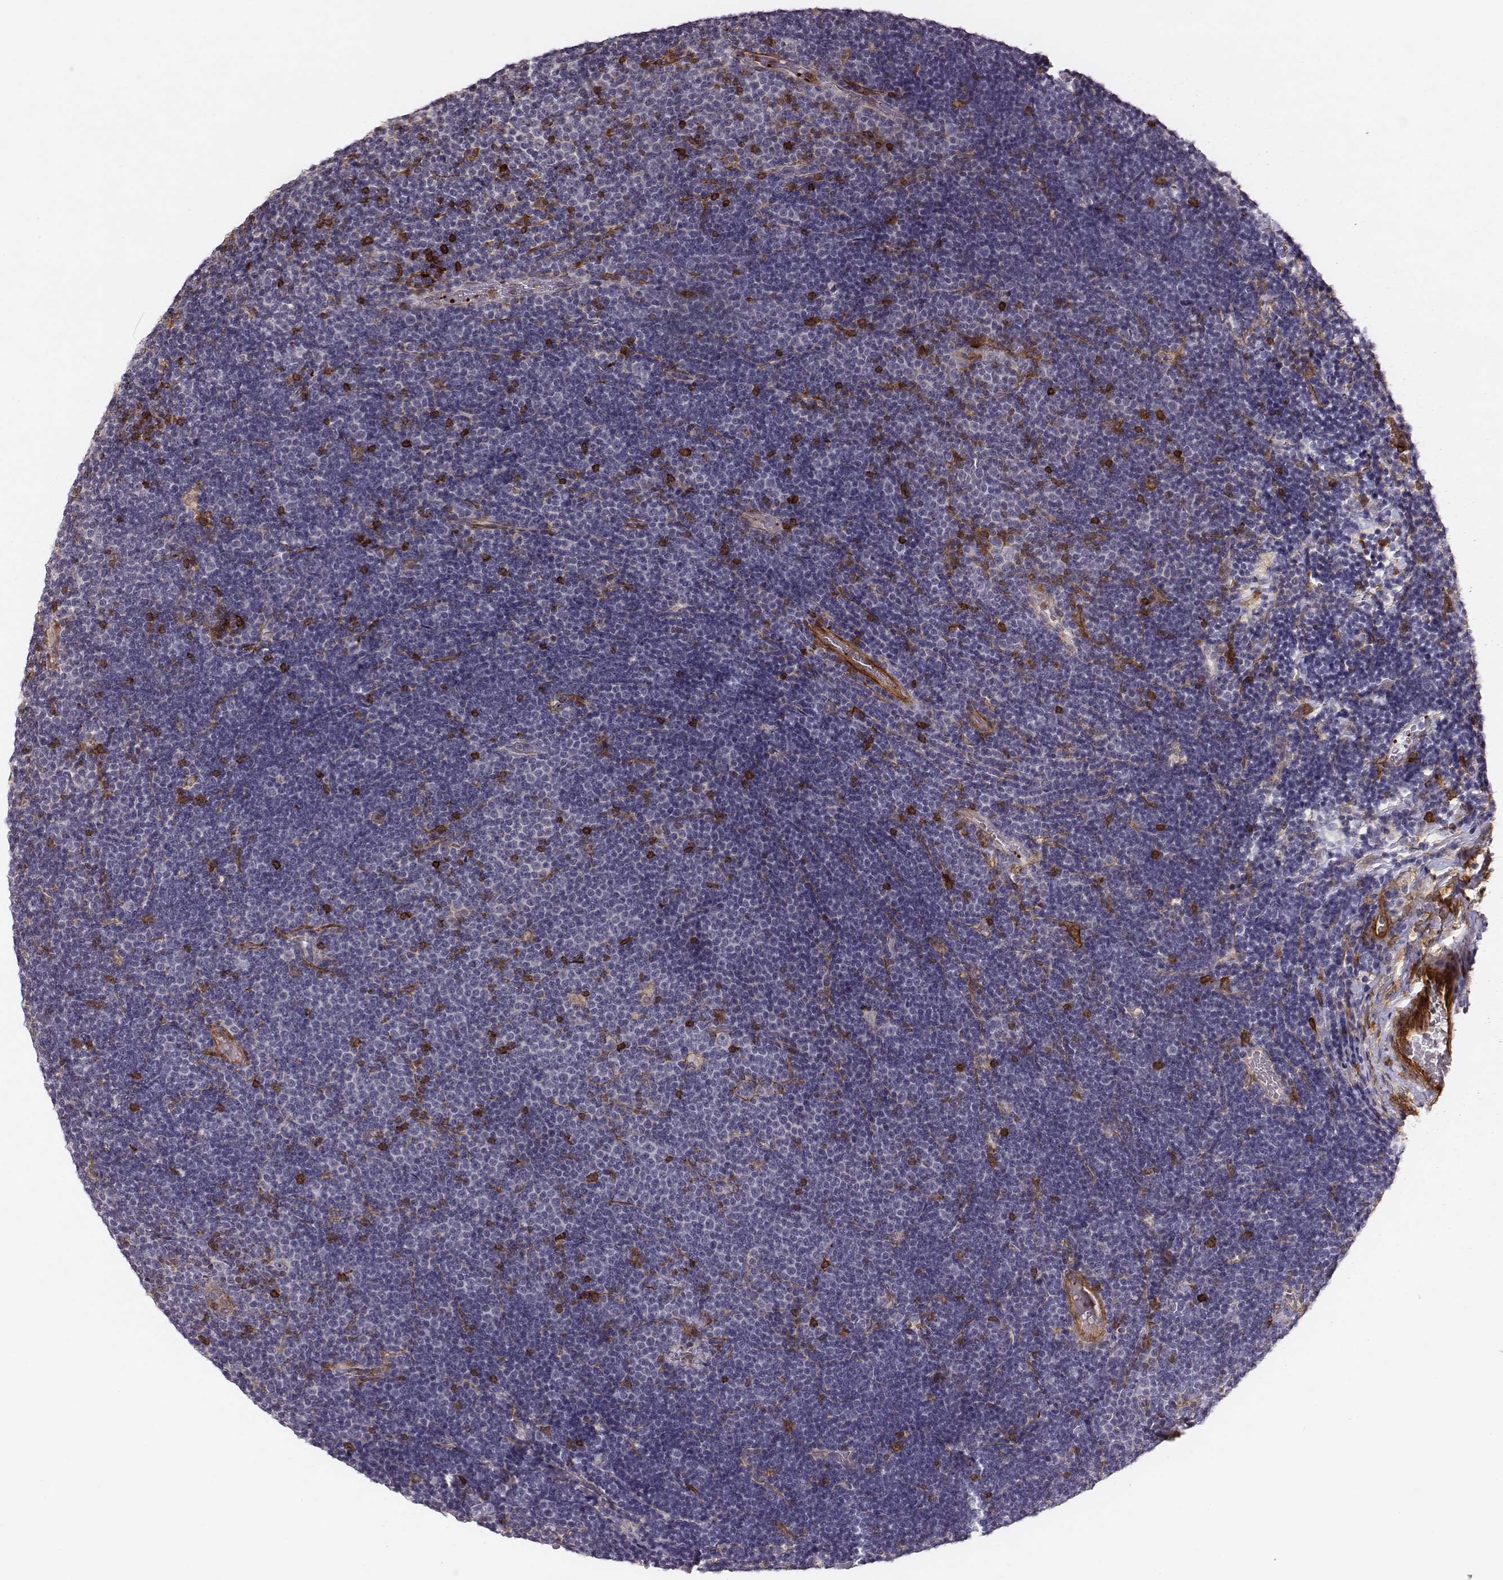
{"staining": {"intensity": "negative", "quantity": "none", "location": "none"}, "tissue": "lymphoma", "cell_type": "Tumor cells", "image_type": "cancer", "snomed": [{"axis": "morphology", "description": "Malignant lymphoma, non-Hodgkin's type, Low grade"}, {"axis": "topography", "description": "Brain"}], "caption": "This is an IHC image of human lymphoma. There is no staining in tumor cells.", "gene": "ZYX", "patient": {"sex": "female", "age": 66}}